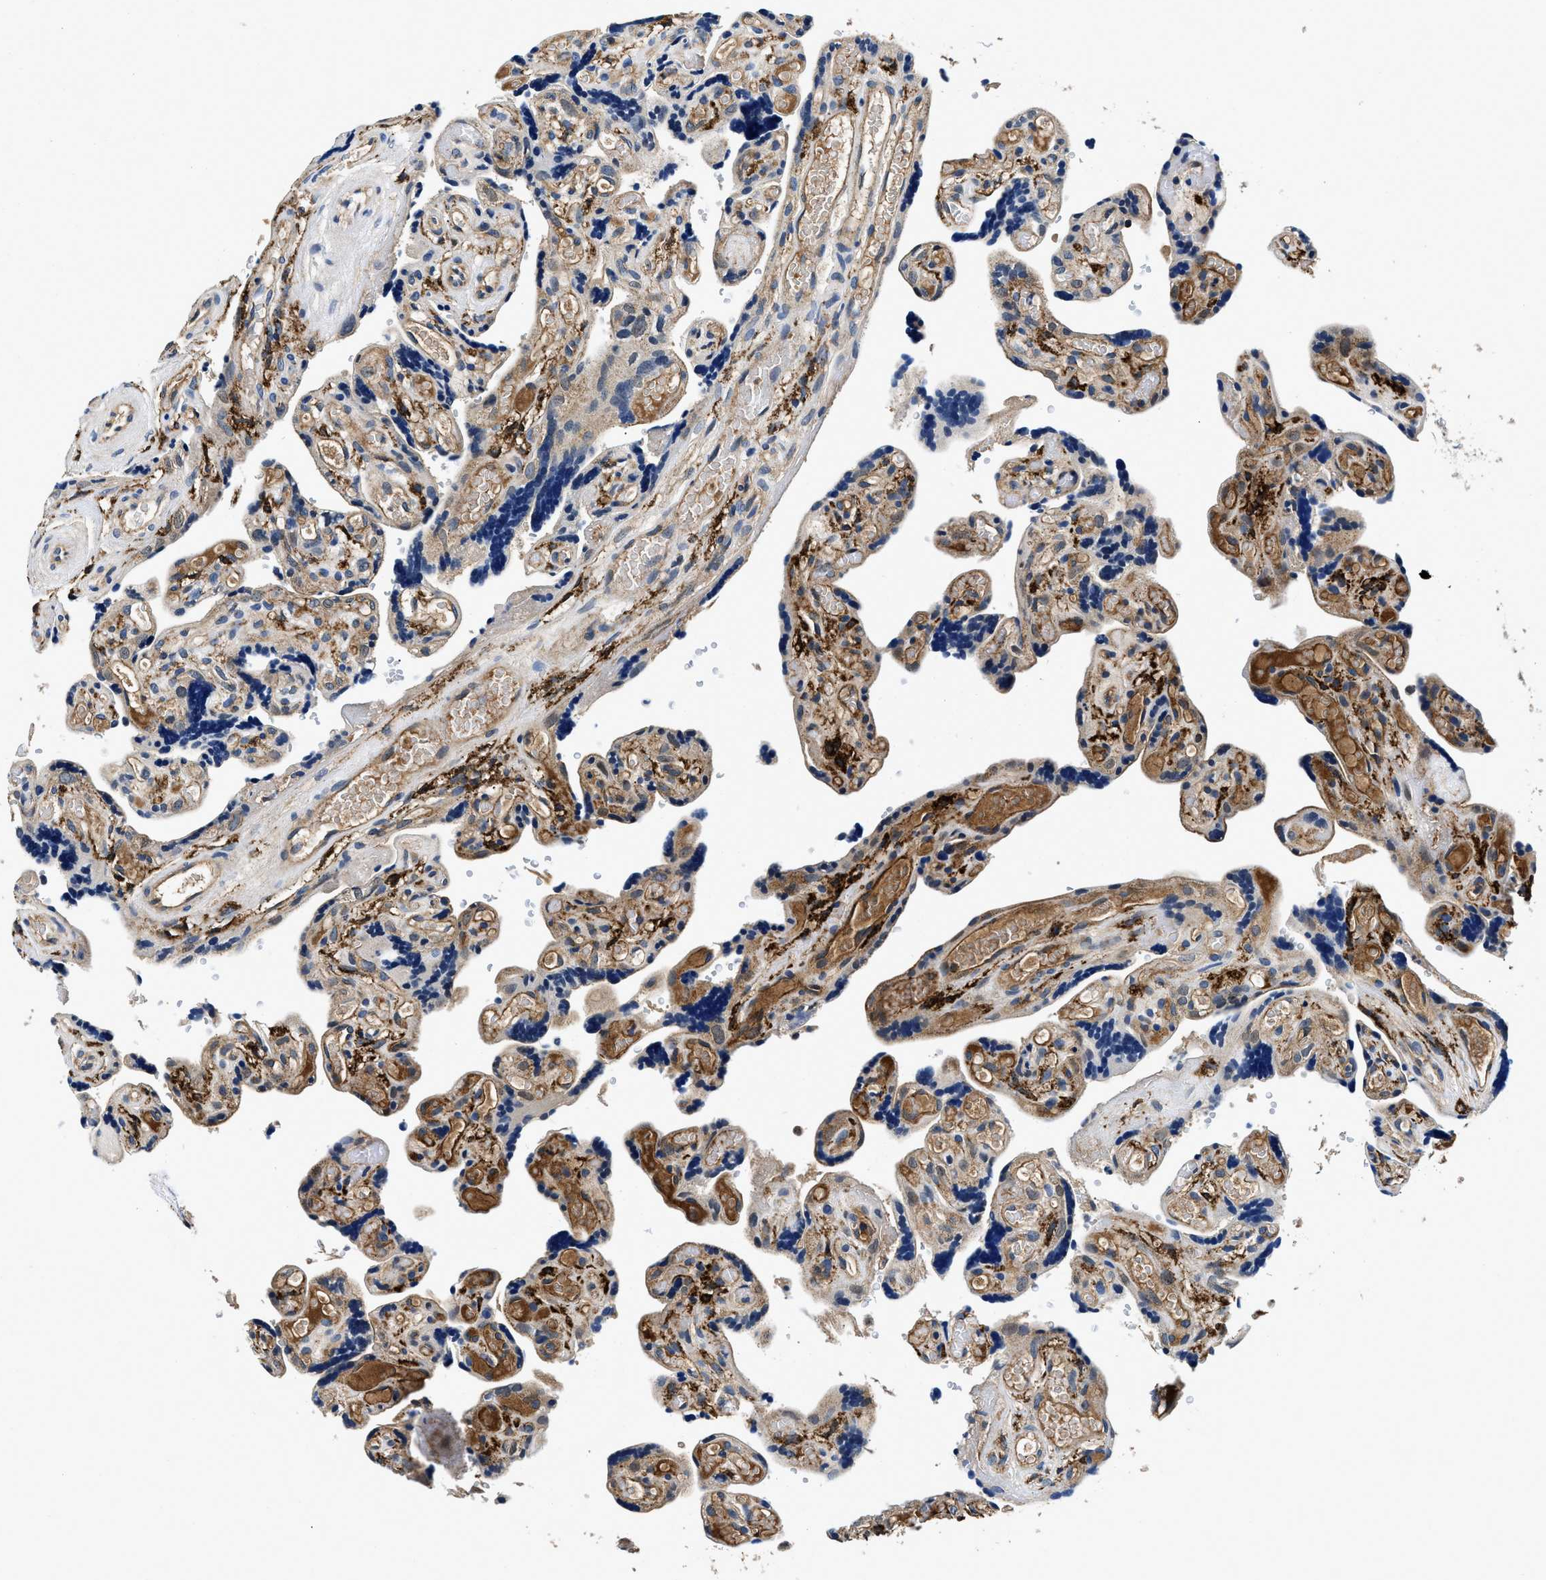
{"staining": {"intensity": "weak", "quantity": "25%-75%", "location": "cytoplasmic/membranous"}, "tissue": "placenta", "cell_type": "Decidual cells", "image_type": "normal", "snomed": [{"axis": "morphology", "description": "Normal tissue, NOS"}, {"axis": "topography", "description": "Placenta"}], "caption": "An image of placenta stained for a protein demonstrates weak cytoplasmic/membranous brown staining in decidual cells.", "gene": "ZFAND3", "patient": {"sex": "female", "age": 30}}